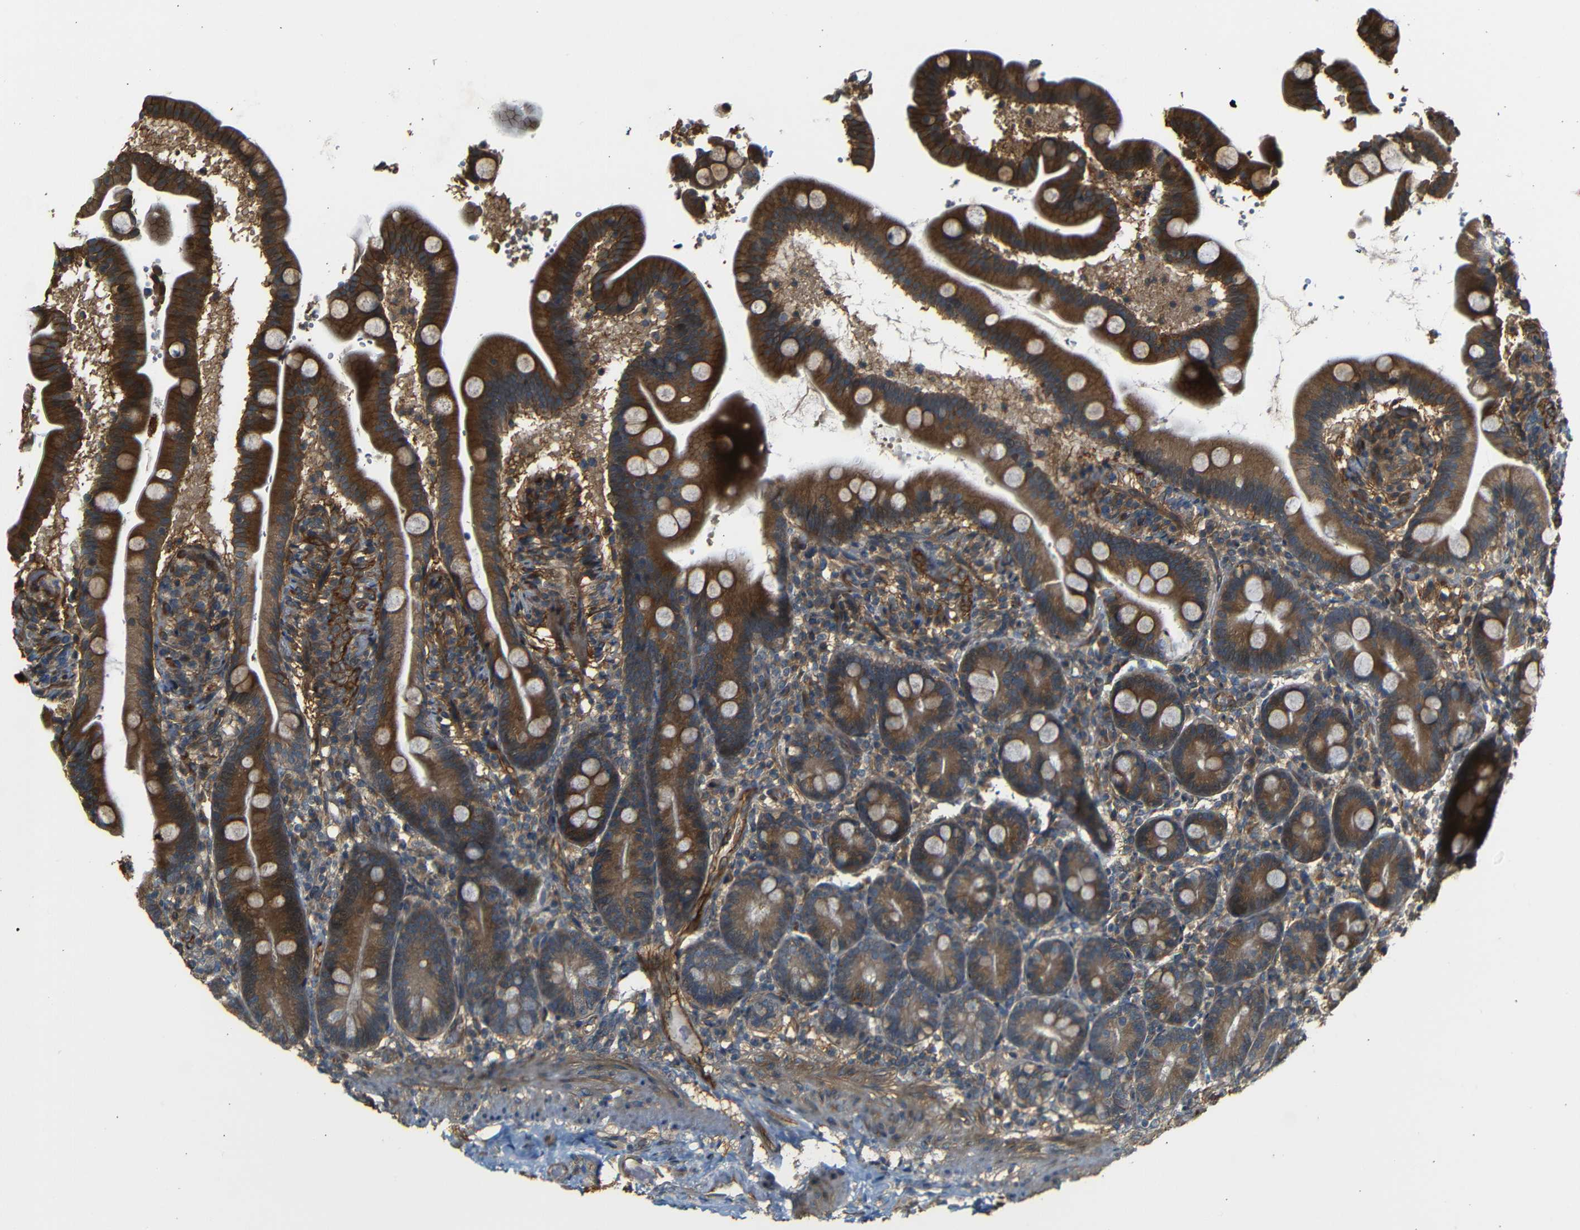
{"staining": {"intensity": "strong", "quantity": ">75%", "location": "cytoplasmic/membranous"}, "tissue": "duodenum", "cell_type": "Glandular cells", "image_type": "normal", "snomed": [{"axis": "morphology", "description": "Normal tissue, NOS"}, {"axis": "topography", "description": "Duodenum"}], "caption": "Protein staining of normal duodenum displays strong cytoplasmic/membranous expression in approximately >75% of glandular cells.", "gene": "RELL1", "patient": {"sex": "male", "age": 54}}